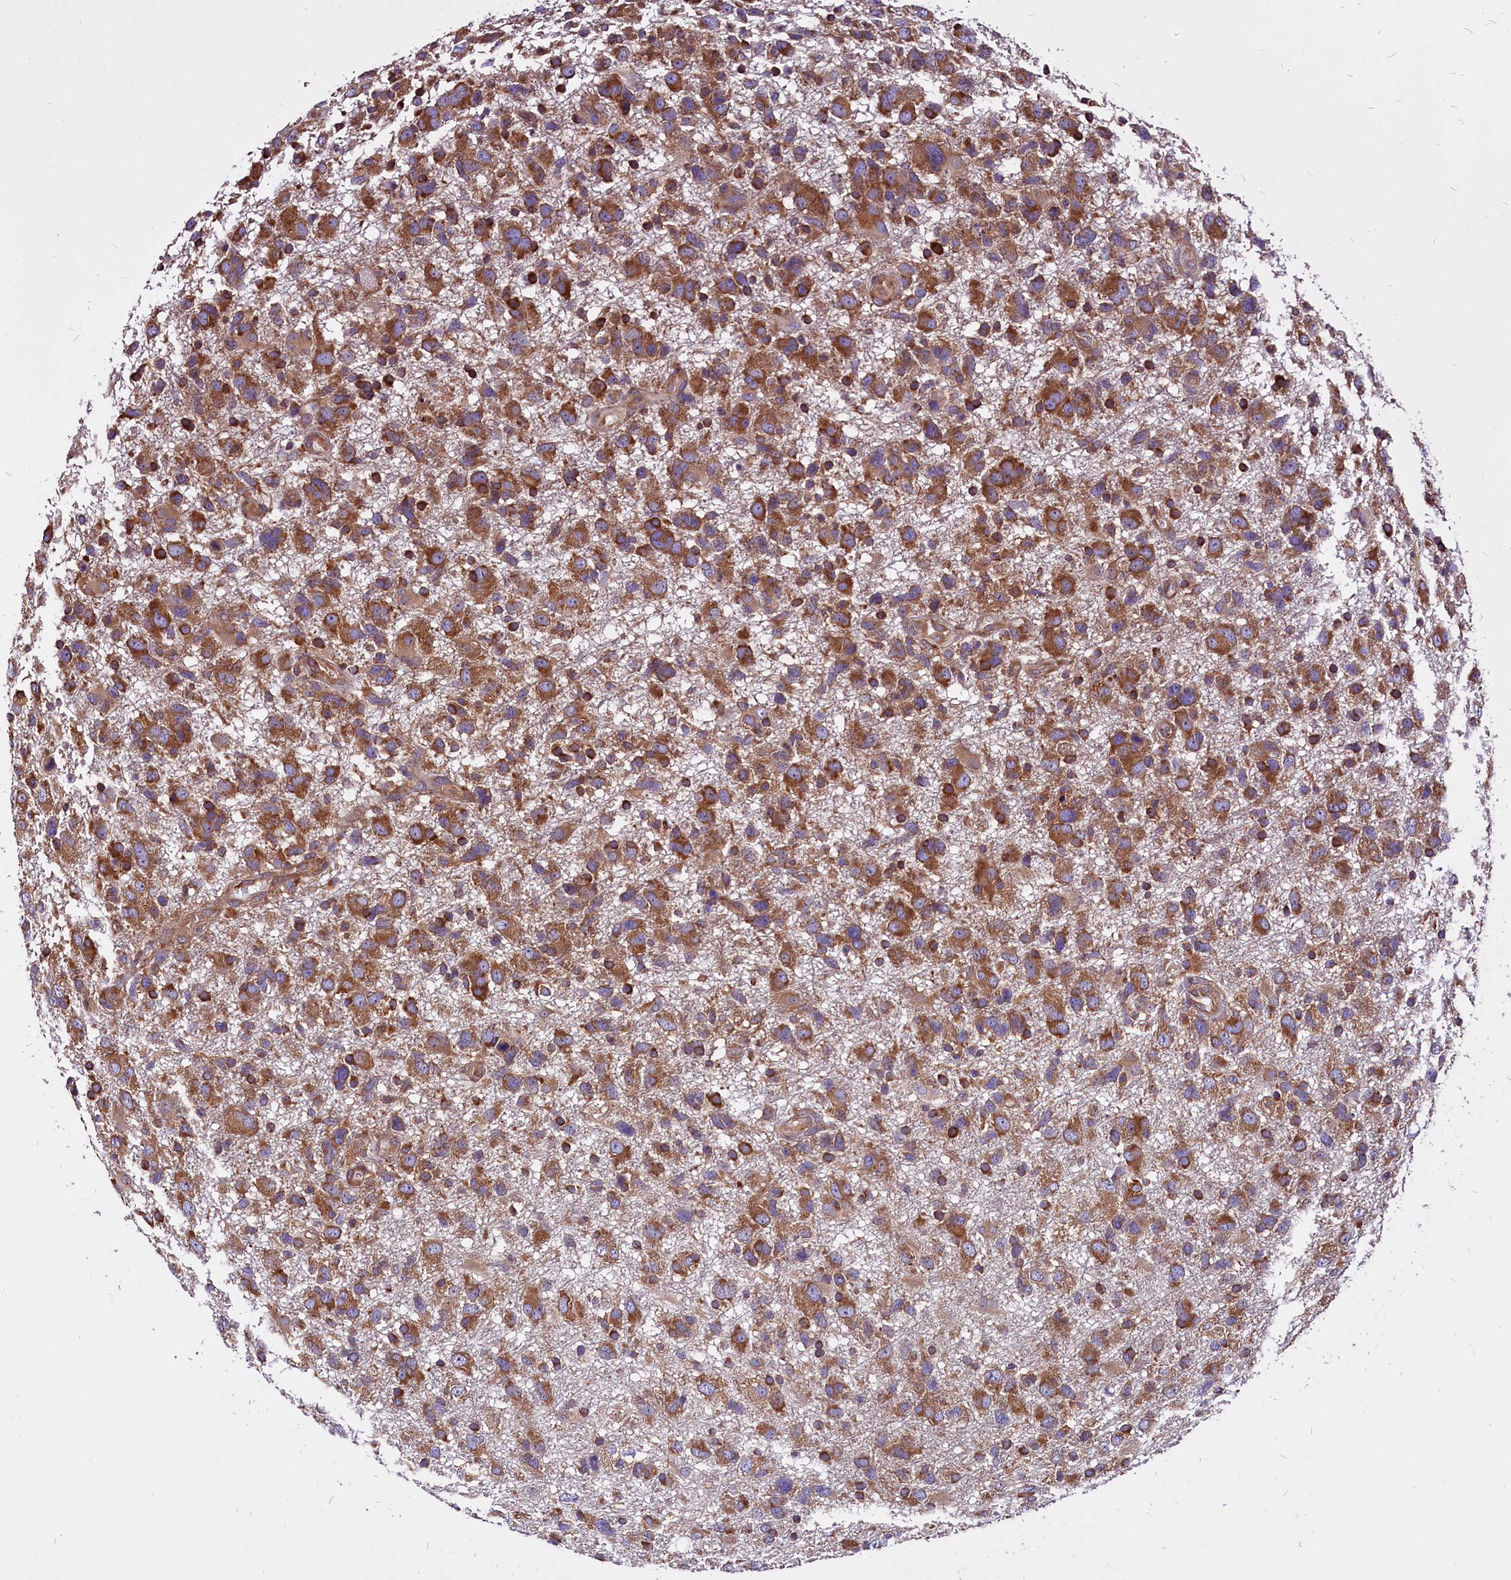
{"staining": {"intensity": "moderate", "quantity": ">75%", "location": "cytoplasmic/membranous"}, "tissue": "glioma", "cell_type": "Tumor cells", "image_type": "cancer", "snomed": [{"axis": "morphology", "description": "Glioma, malignant, High grade"}, {"axis": "topography", "description": "Brain"}], "caption": "Malignant glioma (high-grade) stained with immunohistochemistry displays moderate cytoplasmic/membranous staining in about >75% of tumor cells.", "gene": "EIF3G", "patient": {"sex": "male", "age": 61}}